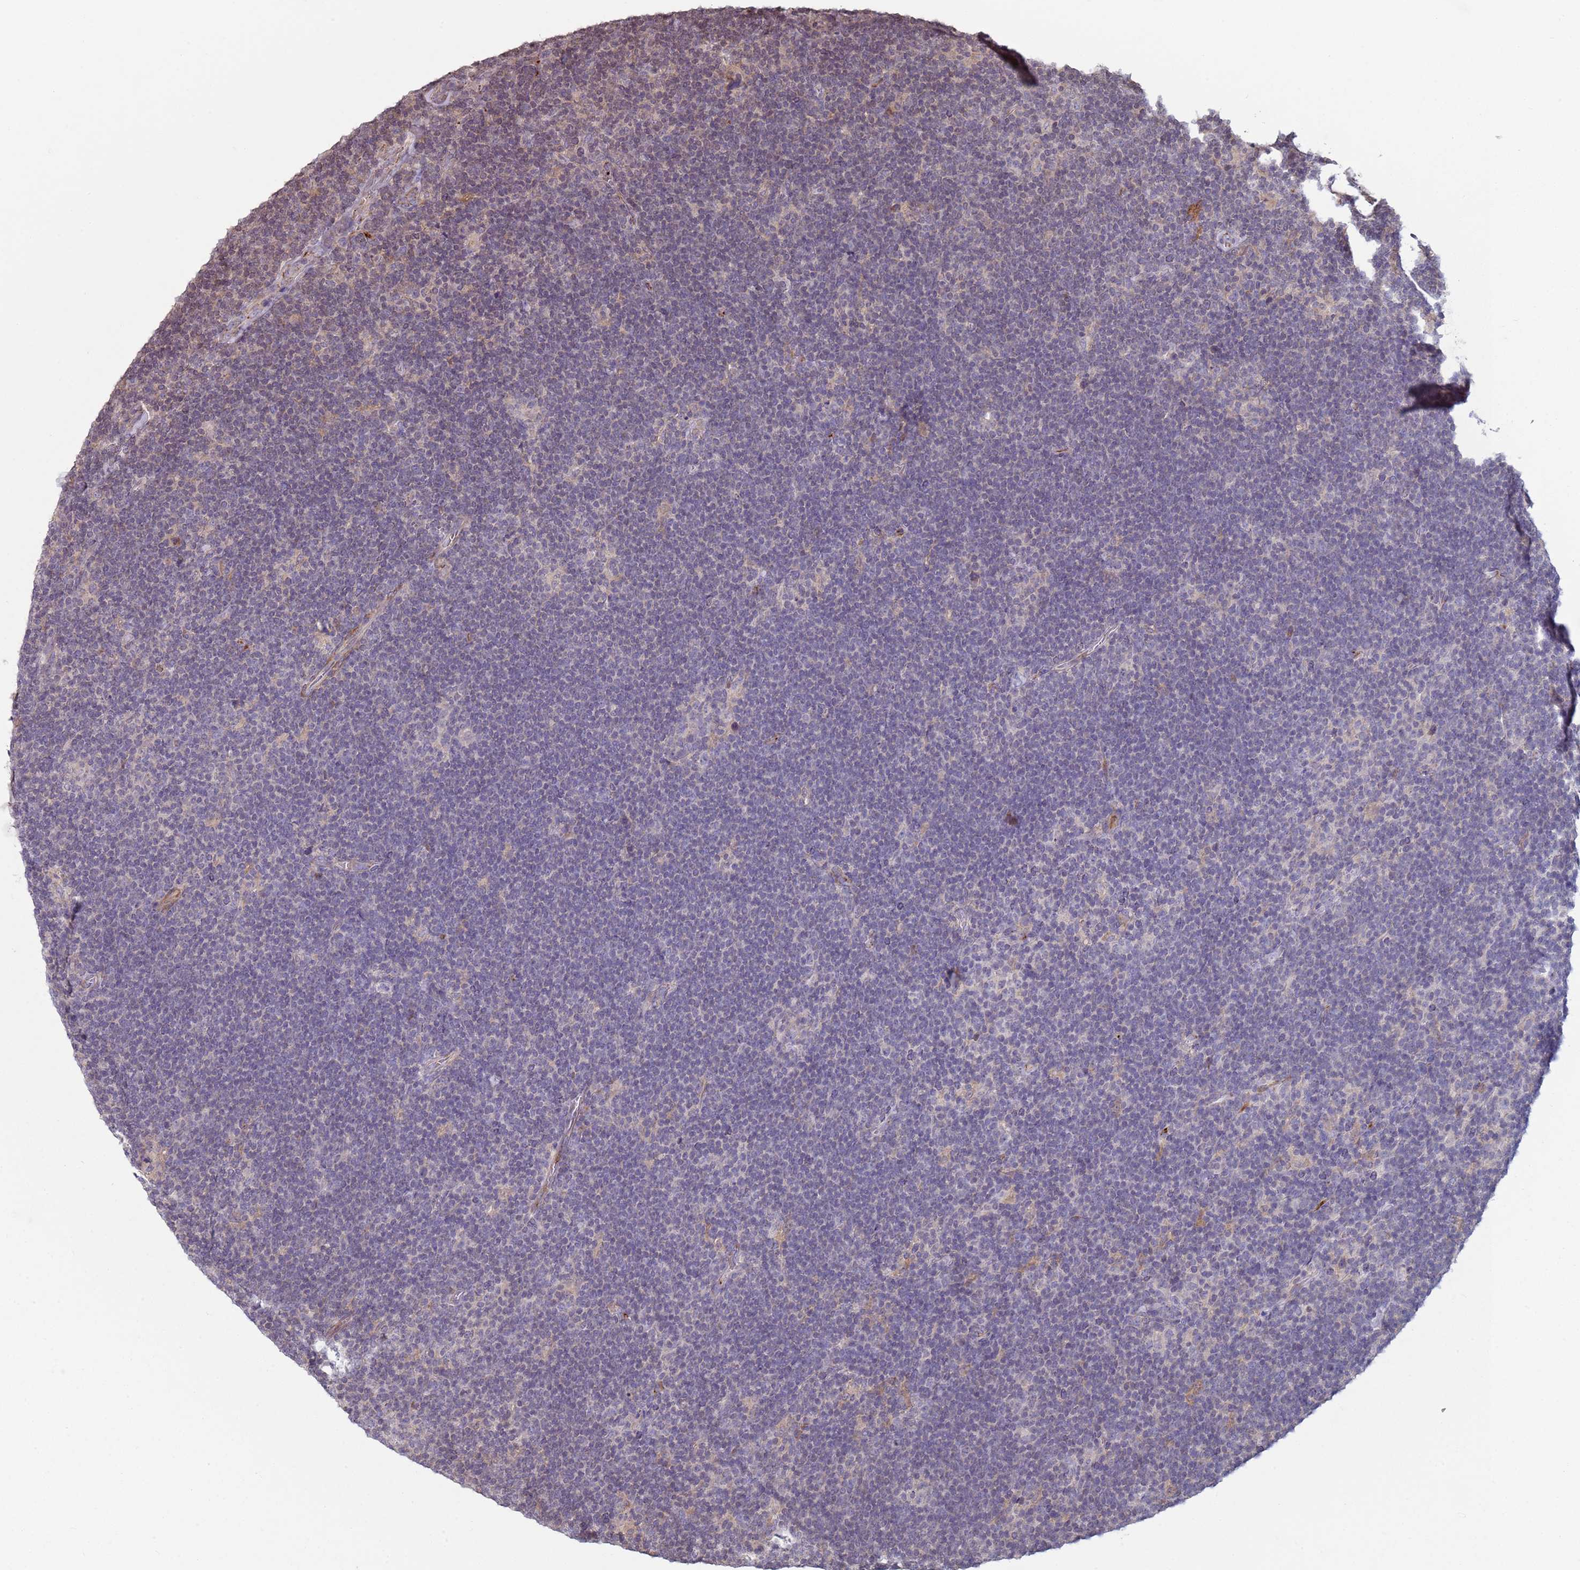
{"staining": {"intensity": "negative", "quantity": "none", "location": "none"}, "tissue": "lymphoma", "cell_type": "Tumor cells", "image_type": "cancer", "snomed": [{"axis": "morphology", "description": "Hodgkin's disease, NOS"}, {"axis": "topography", "description": "Lymph node"}], "caption": "A high-resolution photomicrograph shows immunohistochemistry (IHC) staining of Hodgkin's disease, which demonstrates no significant staining in tumor cells.", "gene": "SNAPC4", "patient": {"sex": "female", "age": 57}}